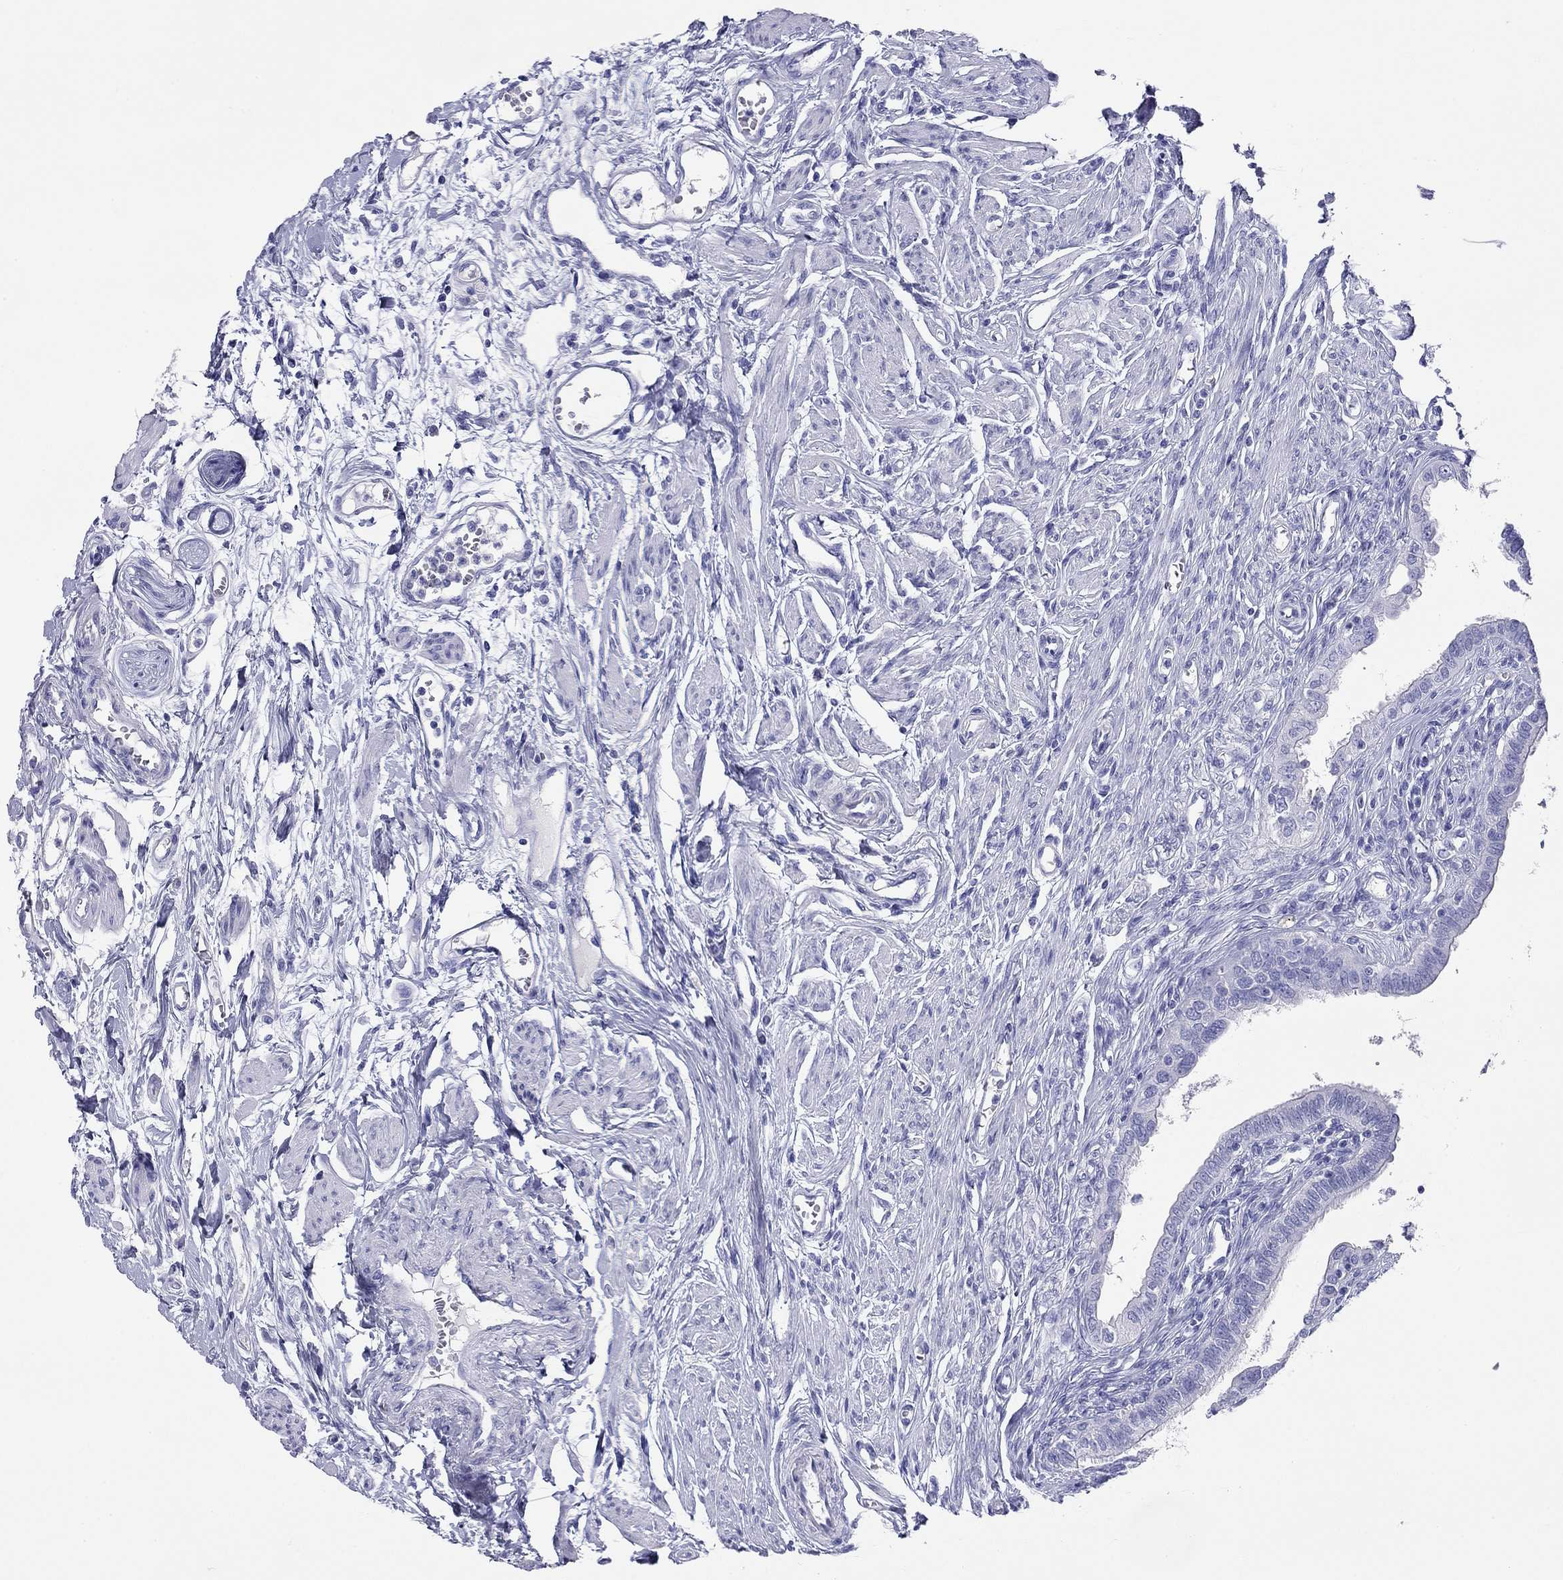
{"staining": {"intensity": "negative", "quantity": "none", "location": "none"}, "tissue": "fallopian tube", "cell_type": "Glandular cells", "image_type": "normal", "snomed": [{"axis": "morphology", "description": "Normal tissue, NOS"}, {"axis": "morphology", "description": "Carcinoma, endometroid"}, {"axis": "topography", "description": "Fallopian tube"}, {"axis": "topography", "description": "Ovary"}], "caption": "Glandular cells show no significant protein positivity in unremarkable fallopian tube. (Stains: DAB (3,3'-diaminobenzidine) immunohistochemistry (IHC) with hematoxylin counter stain, Microscopy: brightfield microscopy at high magnification).", "gene": "HLA", "patient": {"sex": "female", "age": 42}}